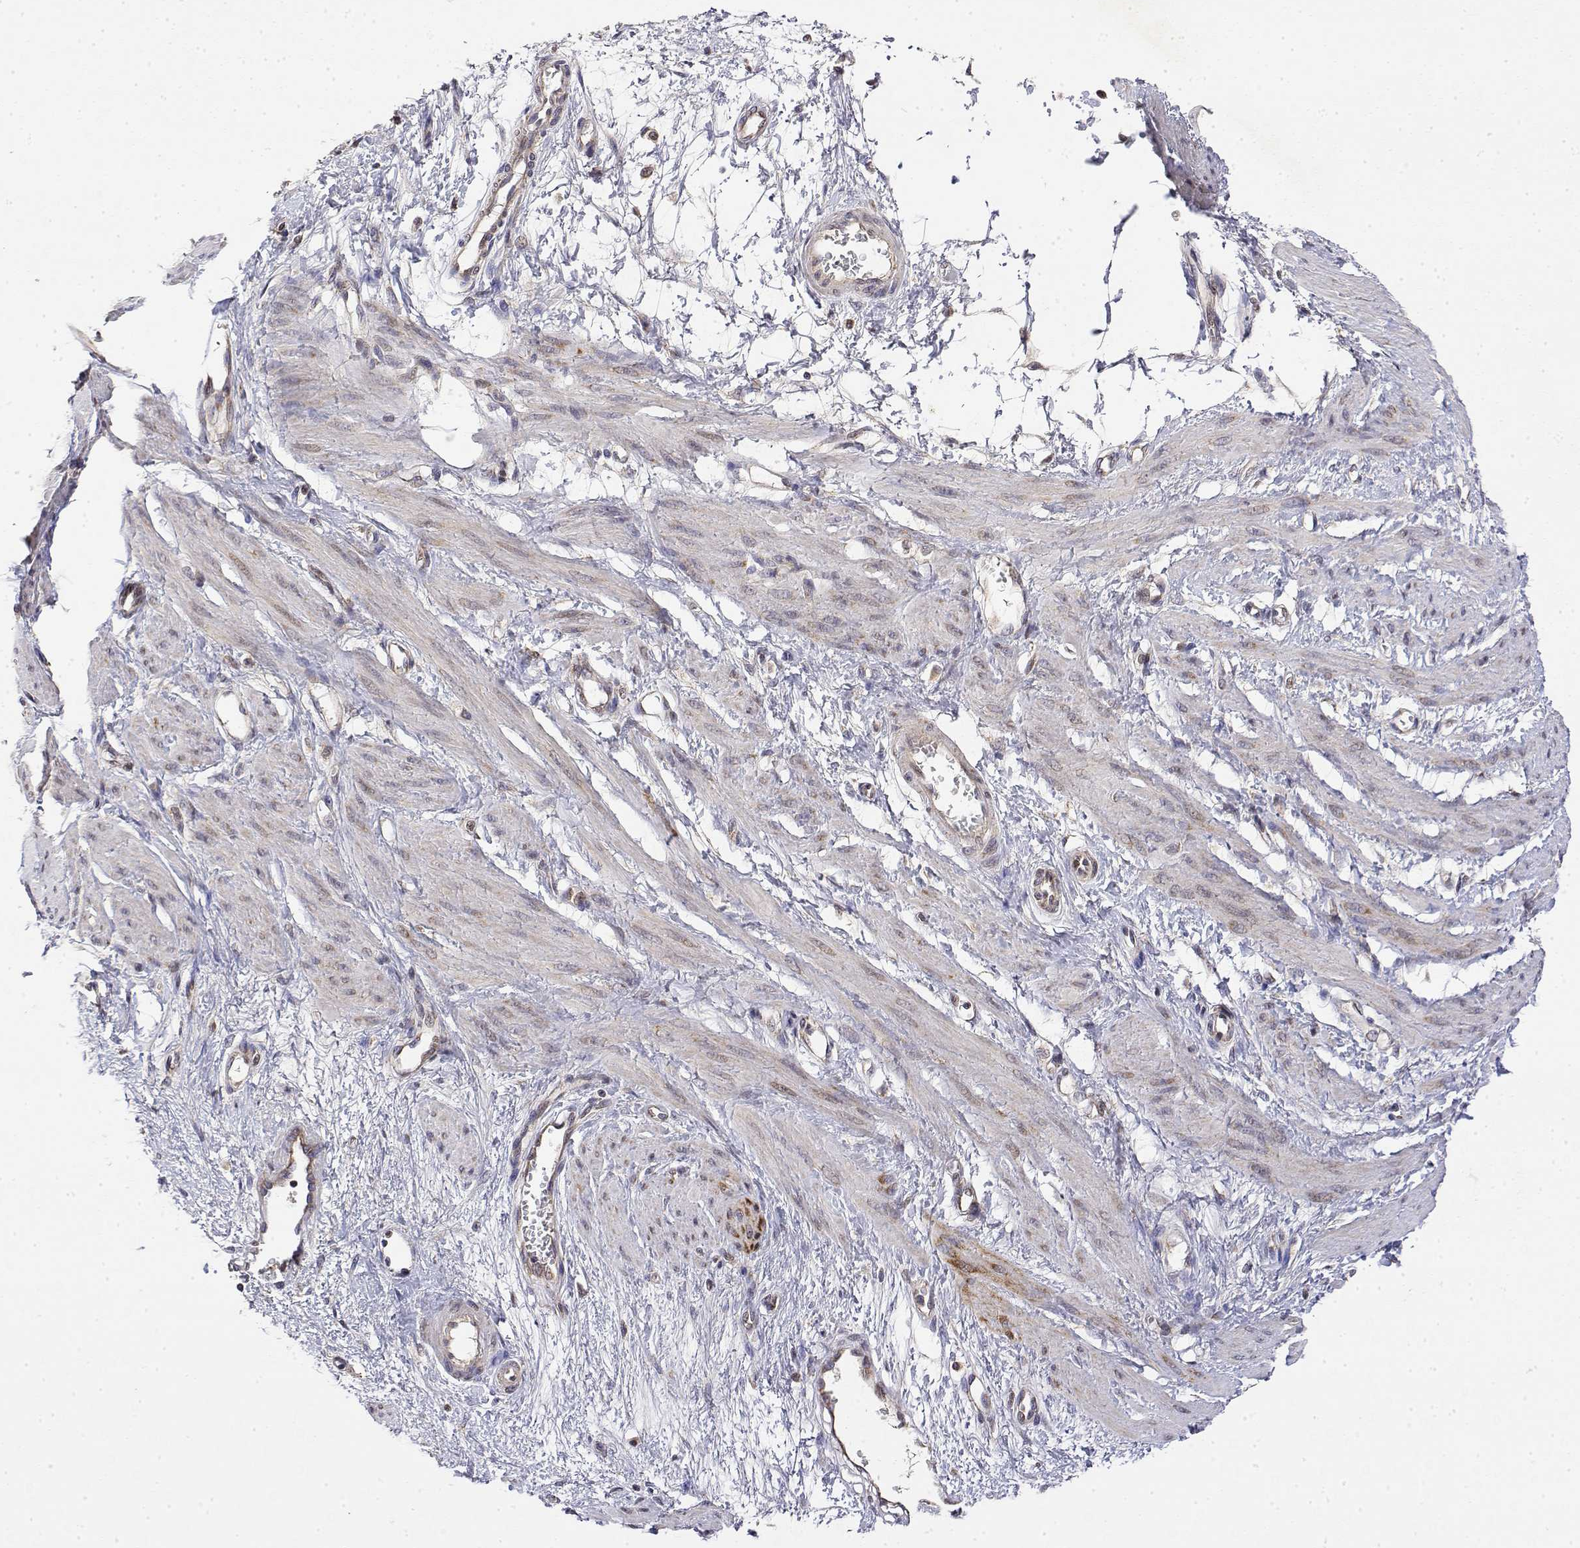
{"staining": {"intensity": "weak", "quantity": "<25%", "location": "cytoplasmic/membranous"}, "tissue": "smooth muscle", "cell_type": "Smooth muscle cells", "image_type": "normal", "snomed": [{"axis": "morphology", "description": "Normal tissue, NOS"}, {"axis": "topography", "description": "Smooth muscle"}, {"axis": "topography", "description": "Uterus"}], "caption": "Protein analysis of unremarkable smooth muscle shows no significant staining in smooth muscle cells.", "gene": "GADD45GIP1", "patient": {"sex": "female", "age": 39}}